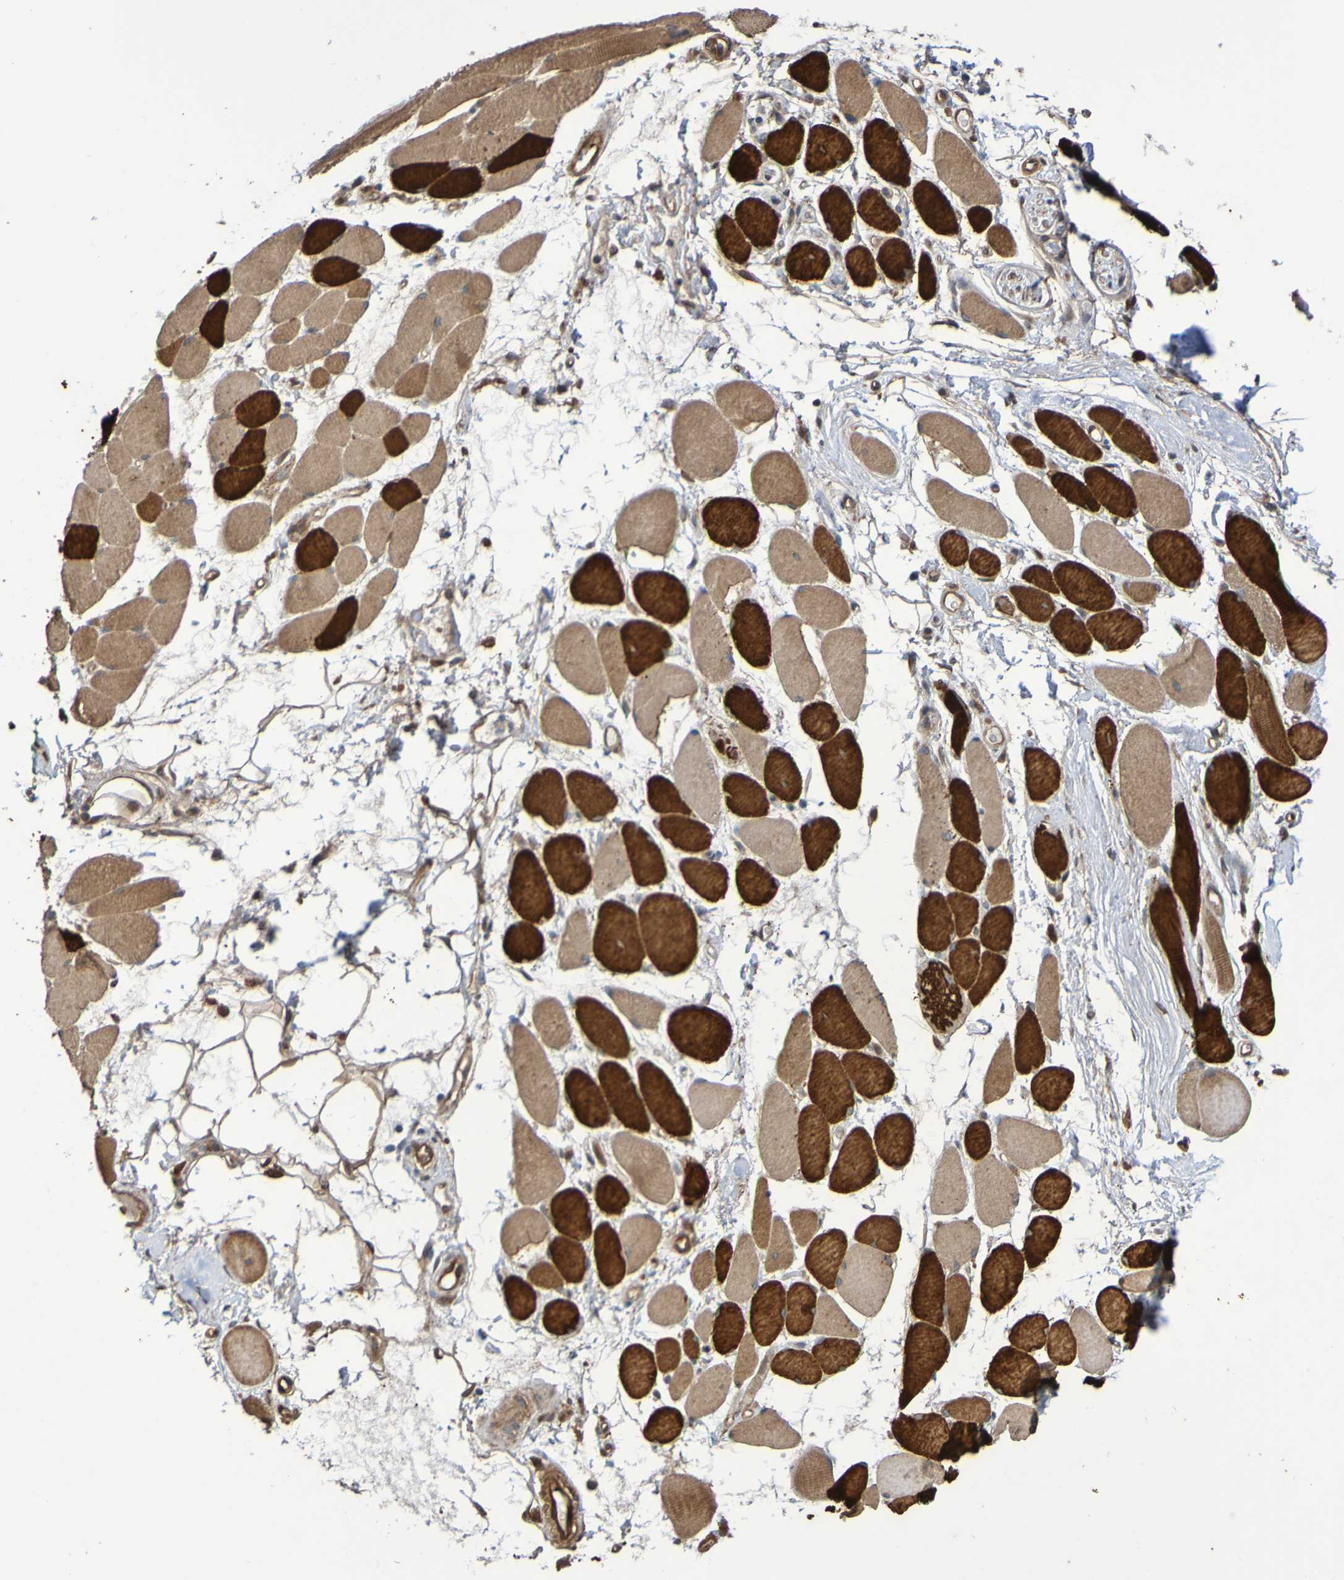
{"staining": {"intensity": "strong", "quantity": "25%-75%", "location": "cytoplasmic/membranous"}, "tissue": "skeletal muscle", "cell_type": "Myocytes", "image_type": "normal", "snomed": [{"axis": "morphology", "description": "Normal tissue, NOS"}, {"axis": "topography", "description": "Skeletal muscle"}, {"axis": "topography", "description": "Peripheral nerve tissue"}], "caption": "The photomicrograph demonstrates immunohistochemical staining of unremarkable skeletal muscle. There is strong cytoplasmic/membranous expression is present in about 25%-75% of myocytes. (IHC, brightfield microscopy, high magnification).", "gene": "SERPINB6", "patient": {"sex": "female", "age": 84}}